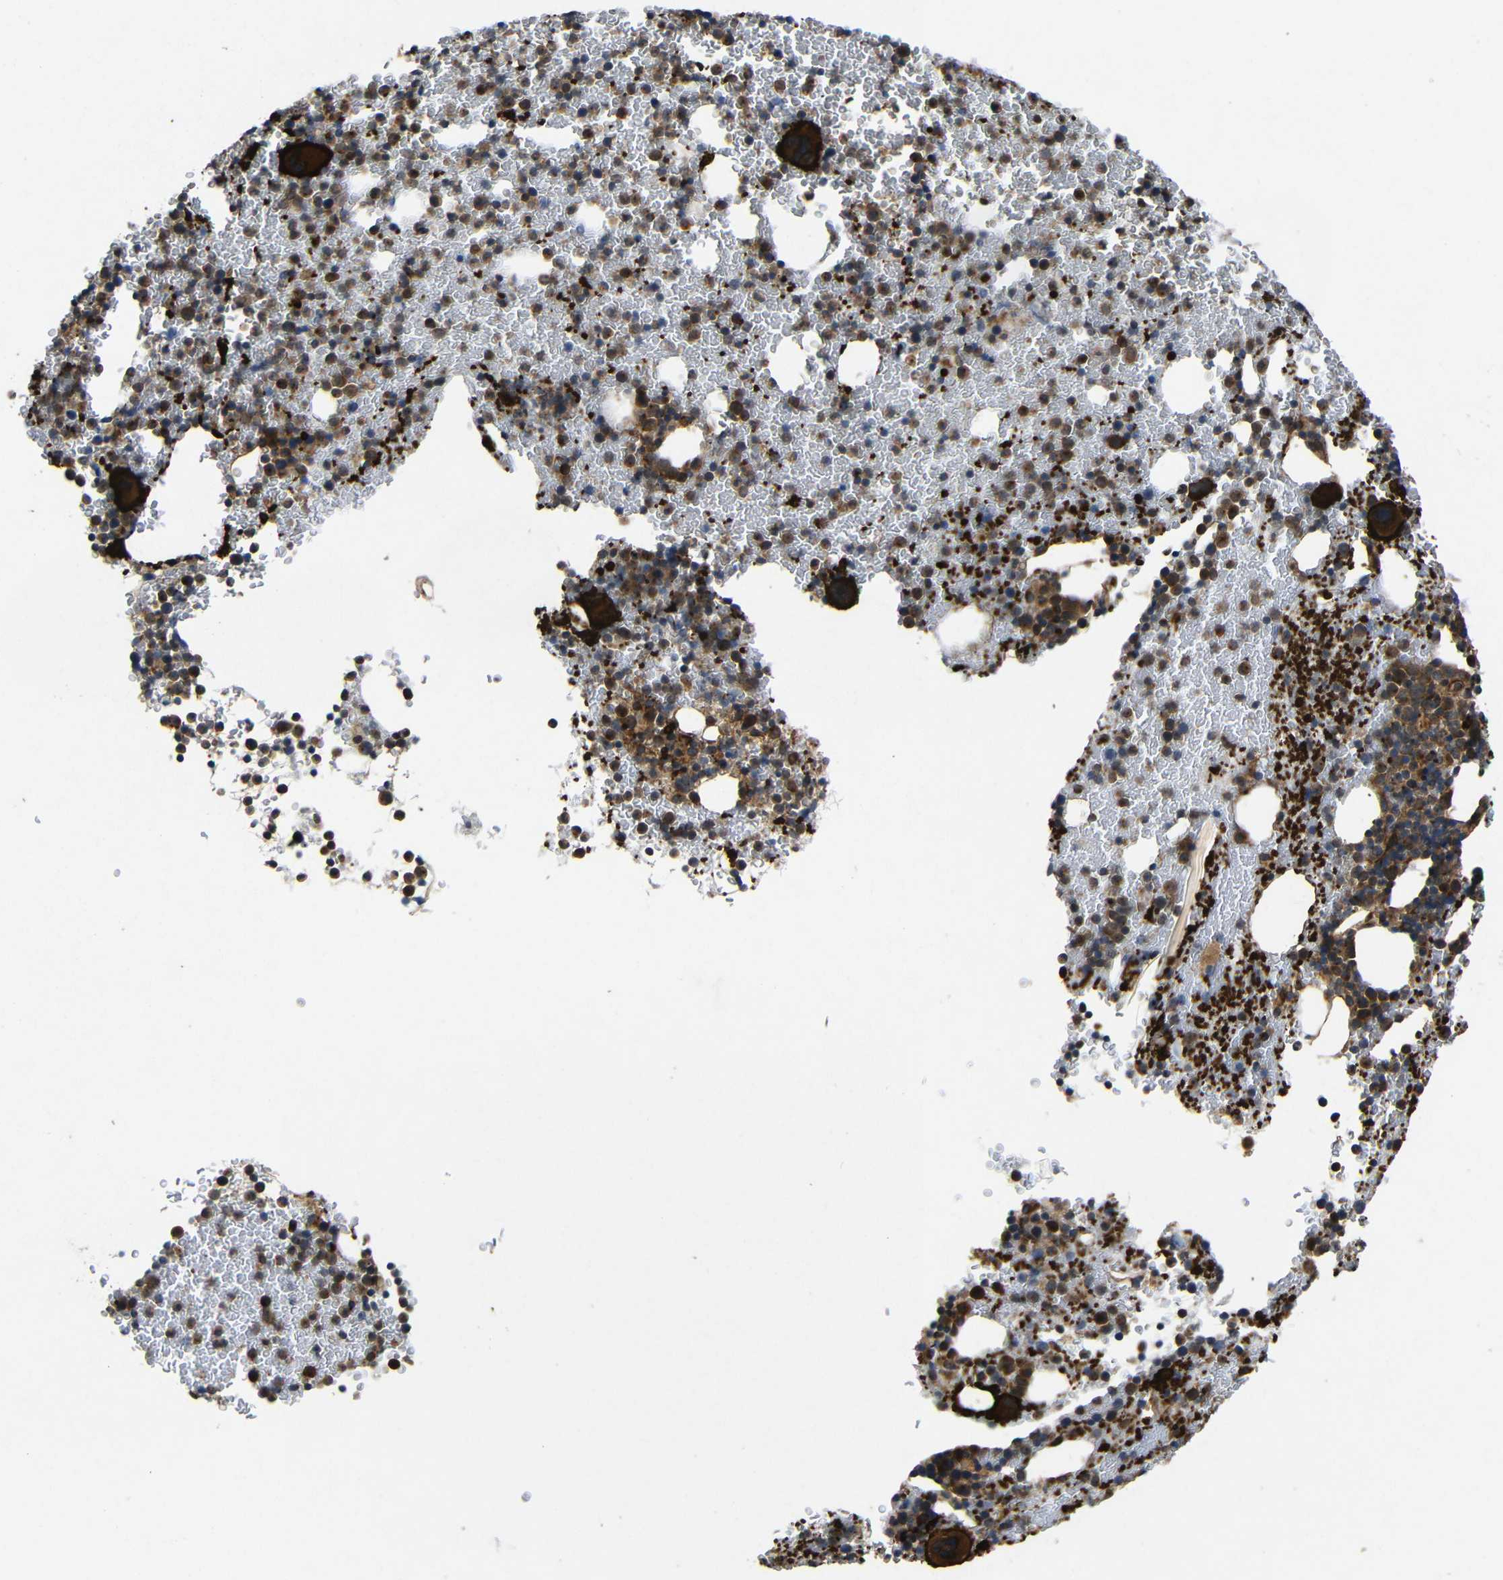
{"staining": {"intensity": "strong", "quantity": "25%-75%", "location": "cytoplasmic/membranous"}, "tissue": "bone marrow", "cell_type": "Hematopoietic cells", "image_type": "normal", "snomed": [{"axis": "morphology", "description": "Normal tissue, NOS"}, {"axis": "morphology", "description": "Inflammation, NOS"}, {"axis": "topography", "description": "Bone marrow"}], "caption": "Protein staining reveals strong cytoplasmic/membranous staining in approximately 25%-75% of hematopoietic cells in benign bone marrow.", "gene": "EIF2S1", "patient": {"sex": "female", "age": 17}}